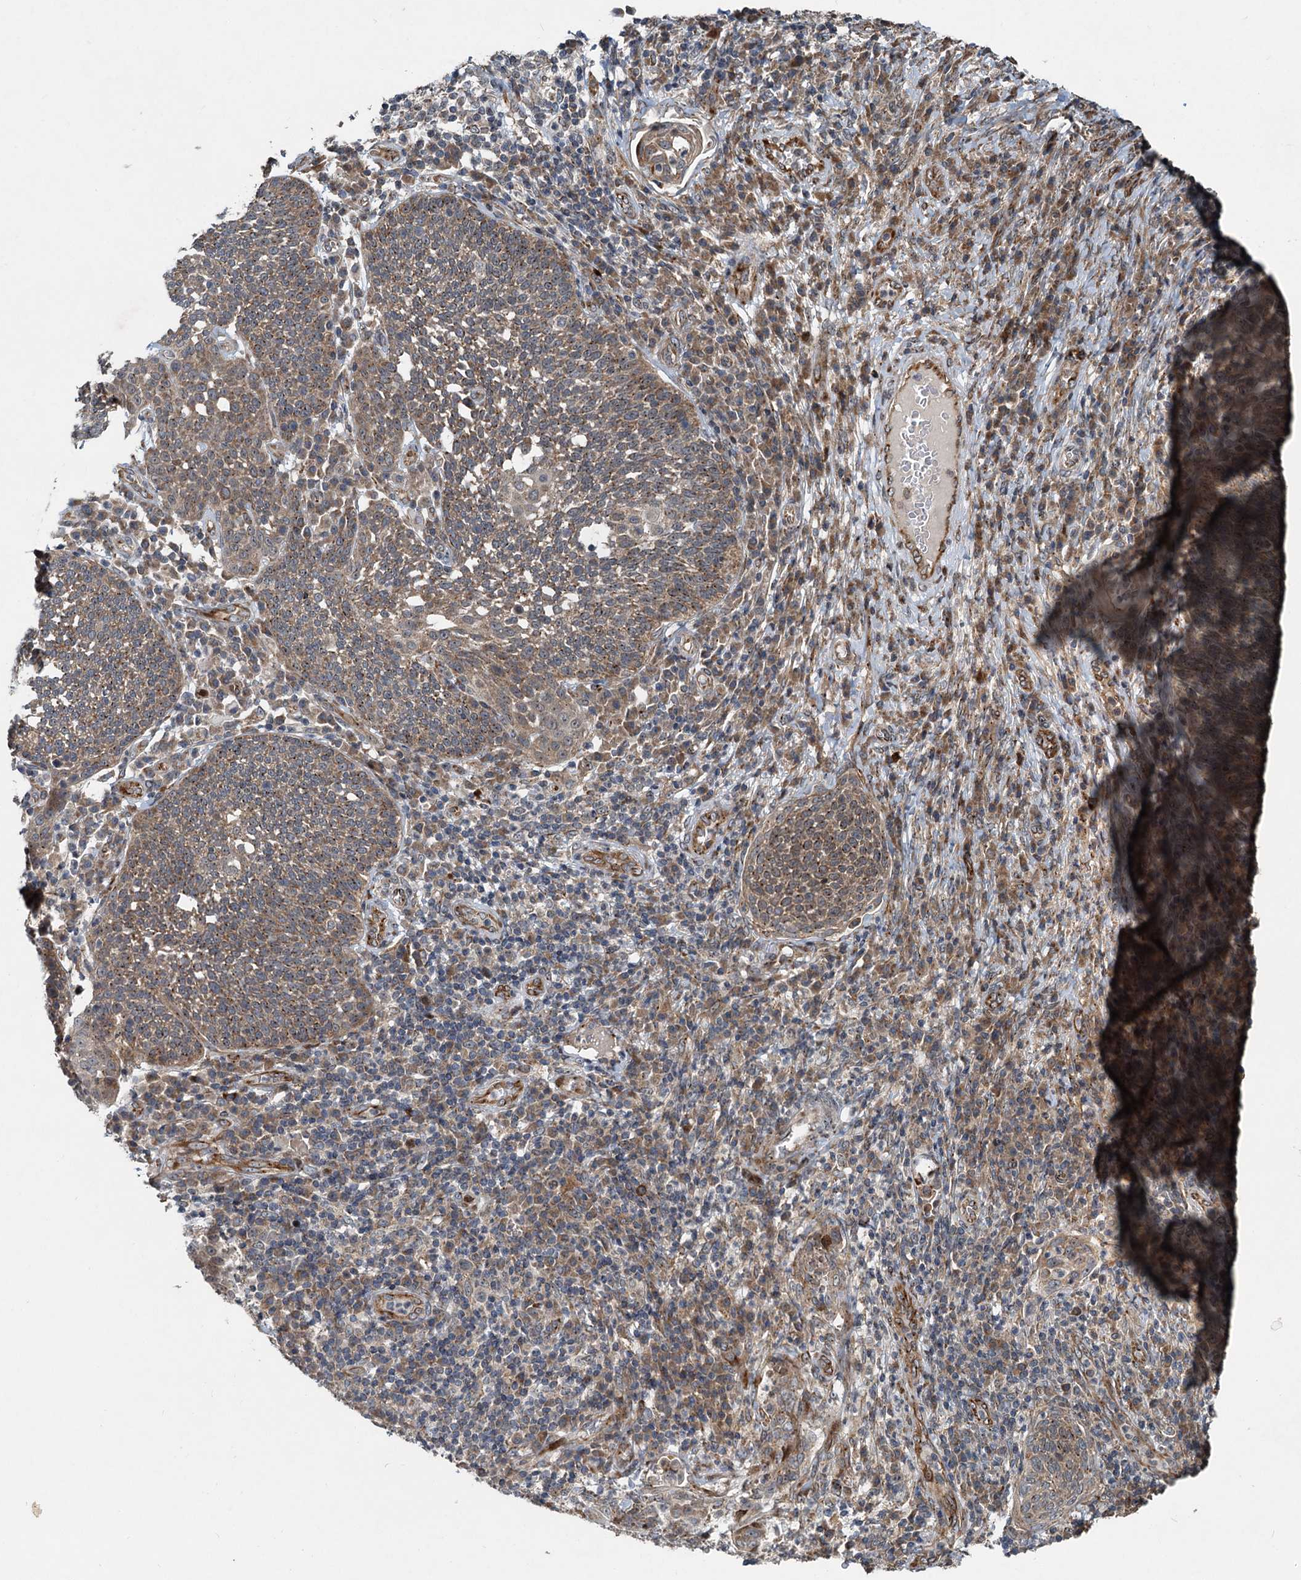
{"staining": {"intensity": "moderate", "quantity": ">75%", "location": "cytoplasmic/membranous"}, "tissue": "cervical cancer", "cell_type": "Tumor cells", "image_type": "cancer", "snomed": [{"axis": "morphology", "description": "Squamous cell carcinoma, NOS"}, {"axis": "topography", "description": "Cervix"}], "caption": "Human cervical squamous cell carcinoma stained with a brown dye demonstrates moderate cytoplasmic/membranous positive positivity in about >75% of tumor cells.", "gene": "CEP68", "patient": {"sex": "female", "age": 34}}